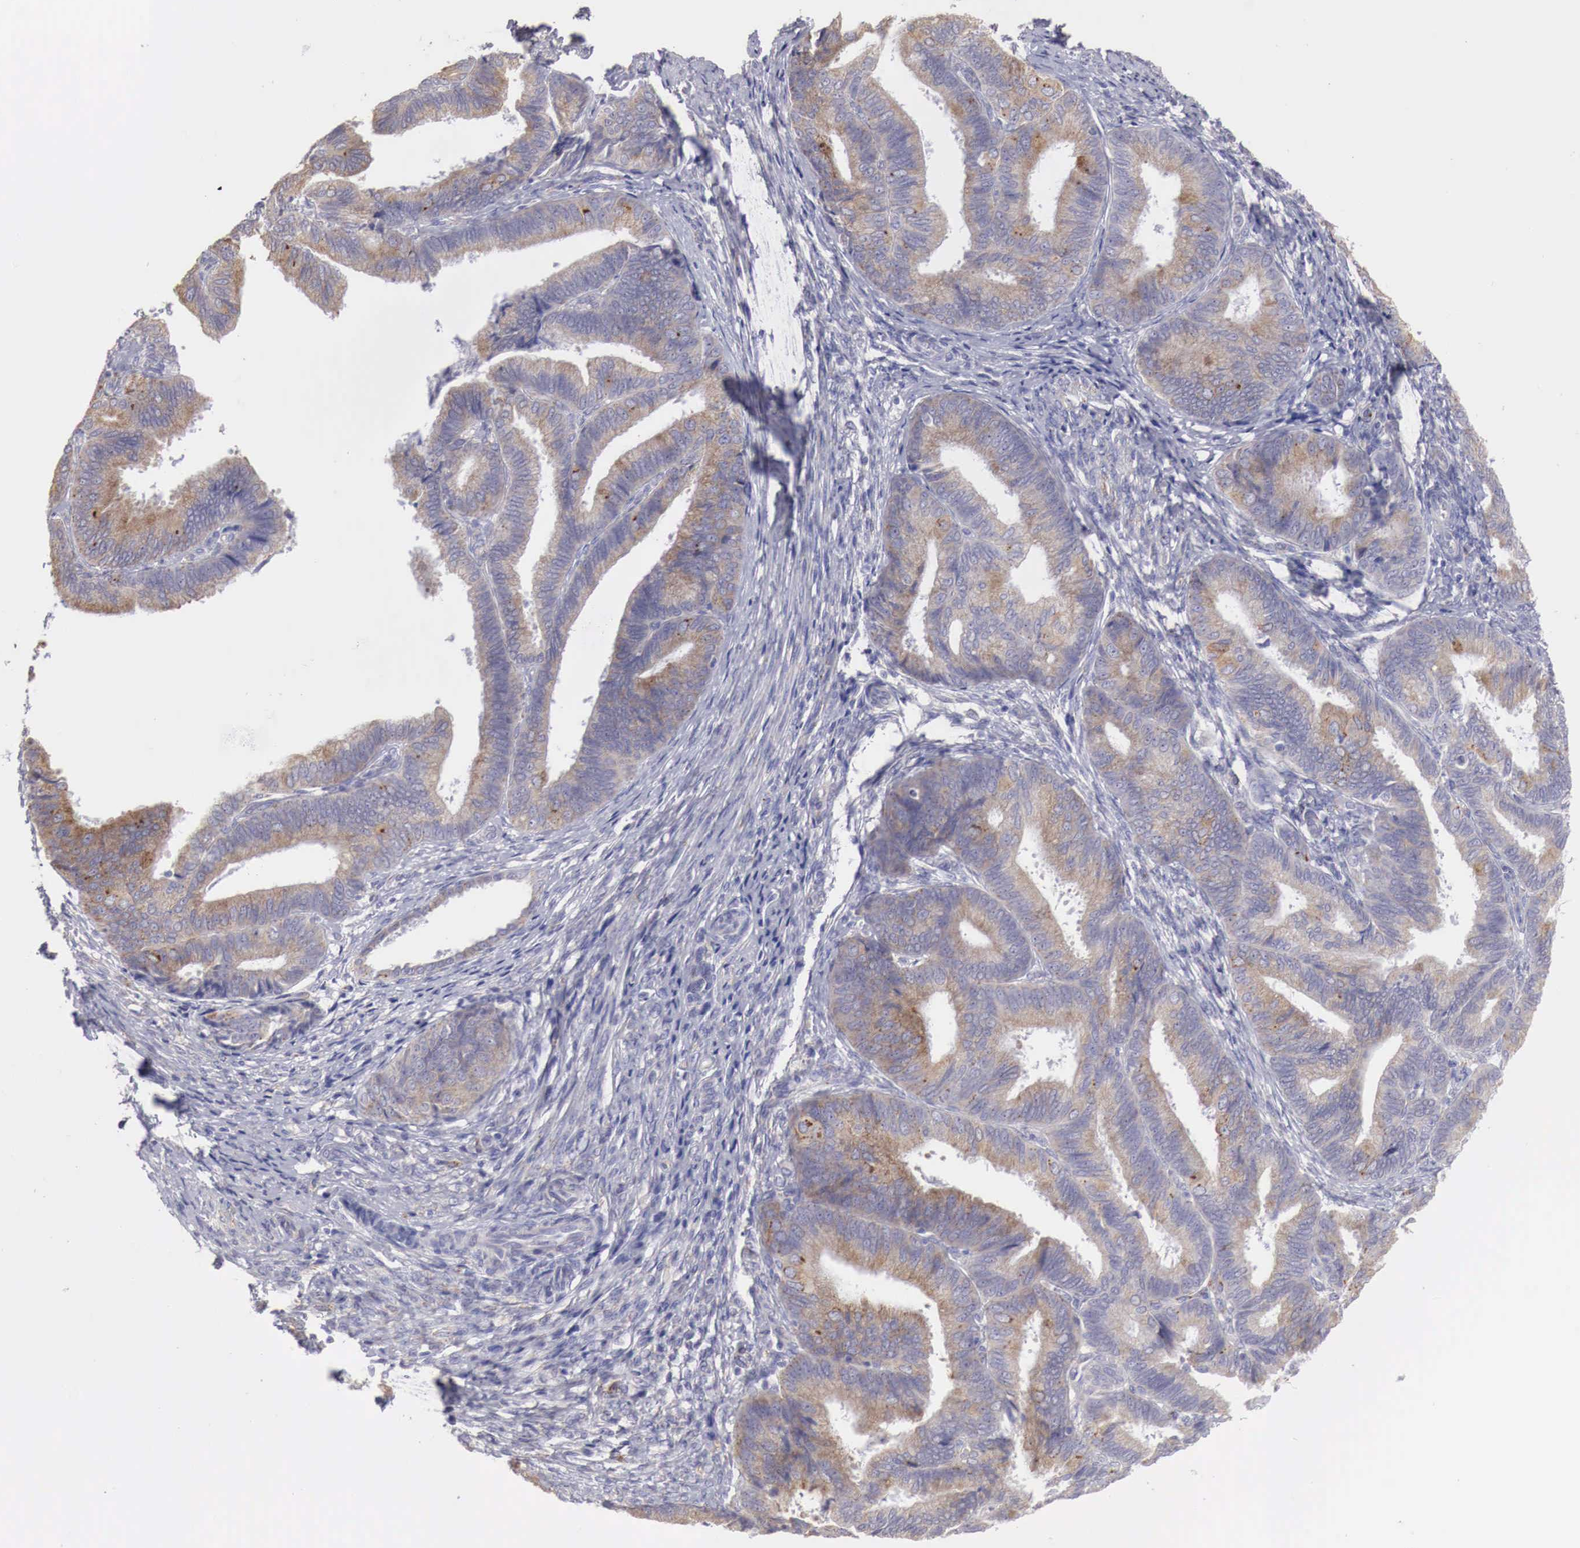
{"staining": {"intensity": "moderate", "quantity": ">75%", "location": "cytoplasmic/membranous"}, "tissue": "endometrial cancer", "cell_type": "Tumor cells", "image_type": "cancer", "snomed": [{"axis": "morphology", "description": "Adenocarcinoma, NOS"}, {"axis": "topography", "description": "Endometrium"}], "caption": "Human adenocarcinoma (endometrial) stained with a protein marker exhibits moderate staining in tumor cells.", "gene": "NSDHL", "patient": {"sex": "female", "age": 63}}